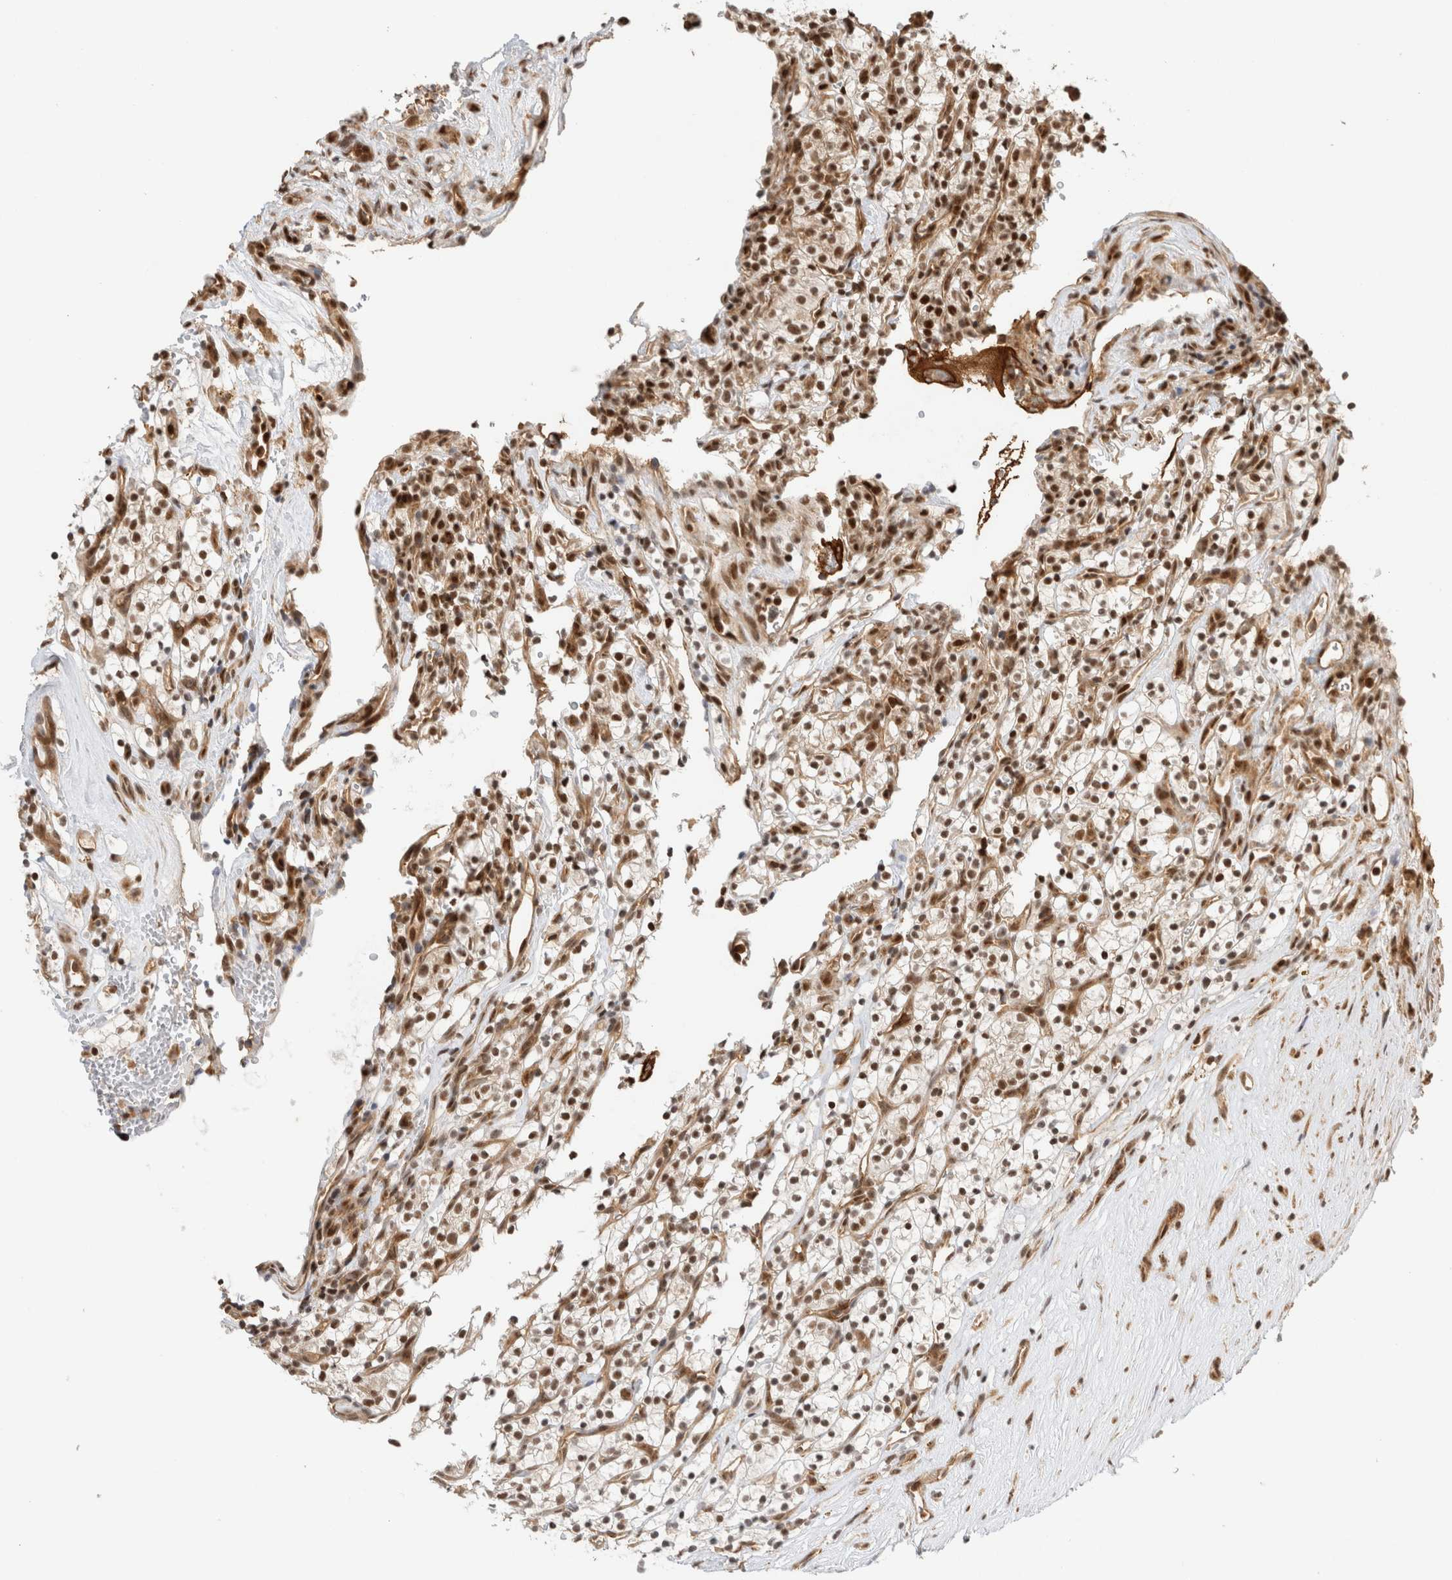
{"staining": {"intensity": "strong", "quantity": ">75%", "location": "cytoplasmic/membranous,nuclear"}, "tissue": "renal cancer", "cell_type": "Tumor cells", "image_type": "cancer", "snomed": [{"axis": "morphology", "description": "Adenocarcinoma, NOS"}, {"axis": "topography", "description": "Kidney"}], "caption": "A brown stain highlights strong cytoplasmic/membranous and nuclear staining of a protein in human renal cancer tumor cells. (IHC, brightfield microscopy, high magnification).", "gene": "SNRNP40", "patient": {"sex": "female", "age": 57}}